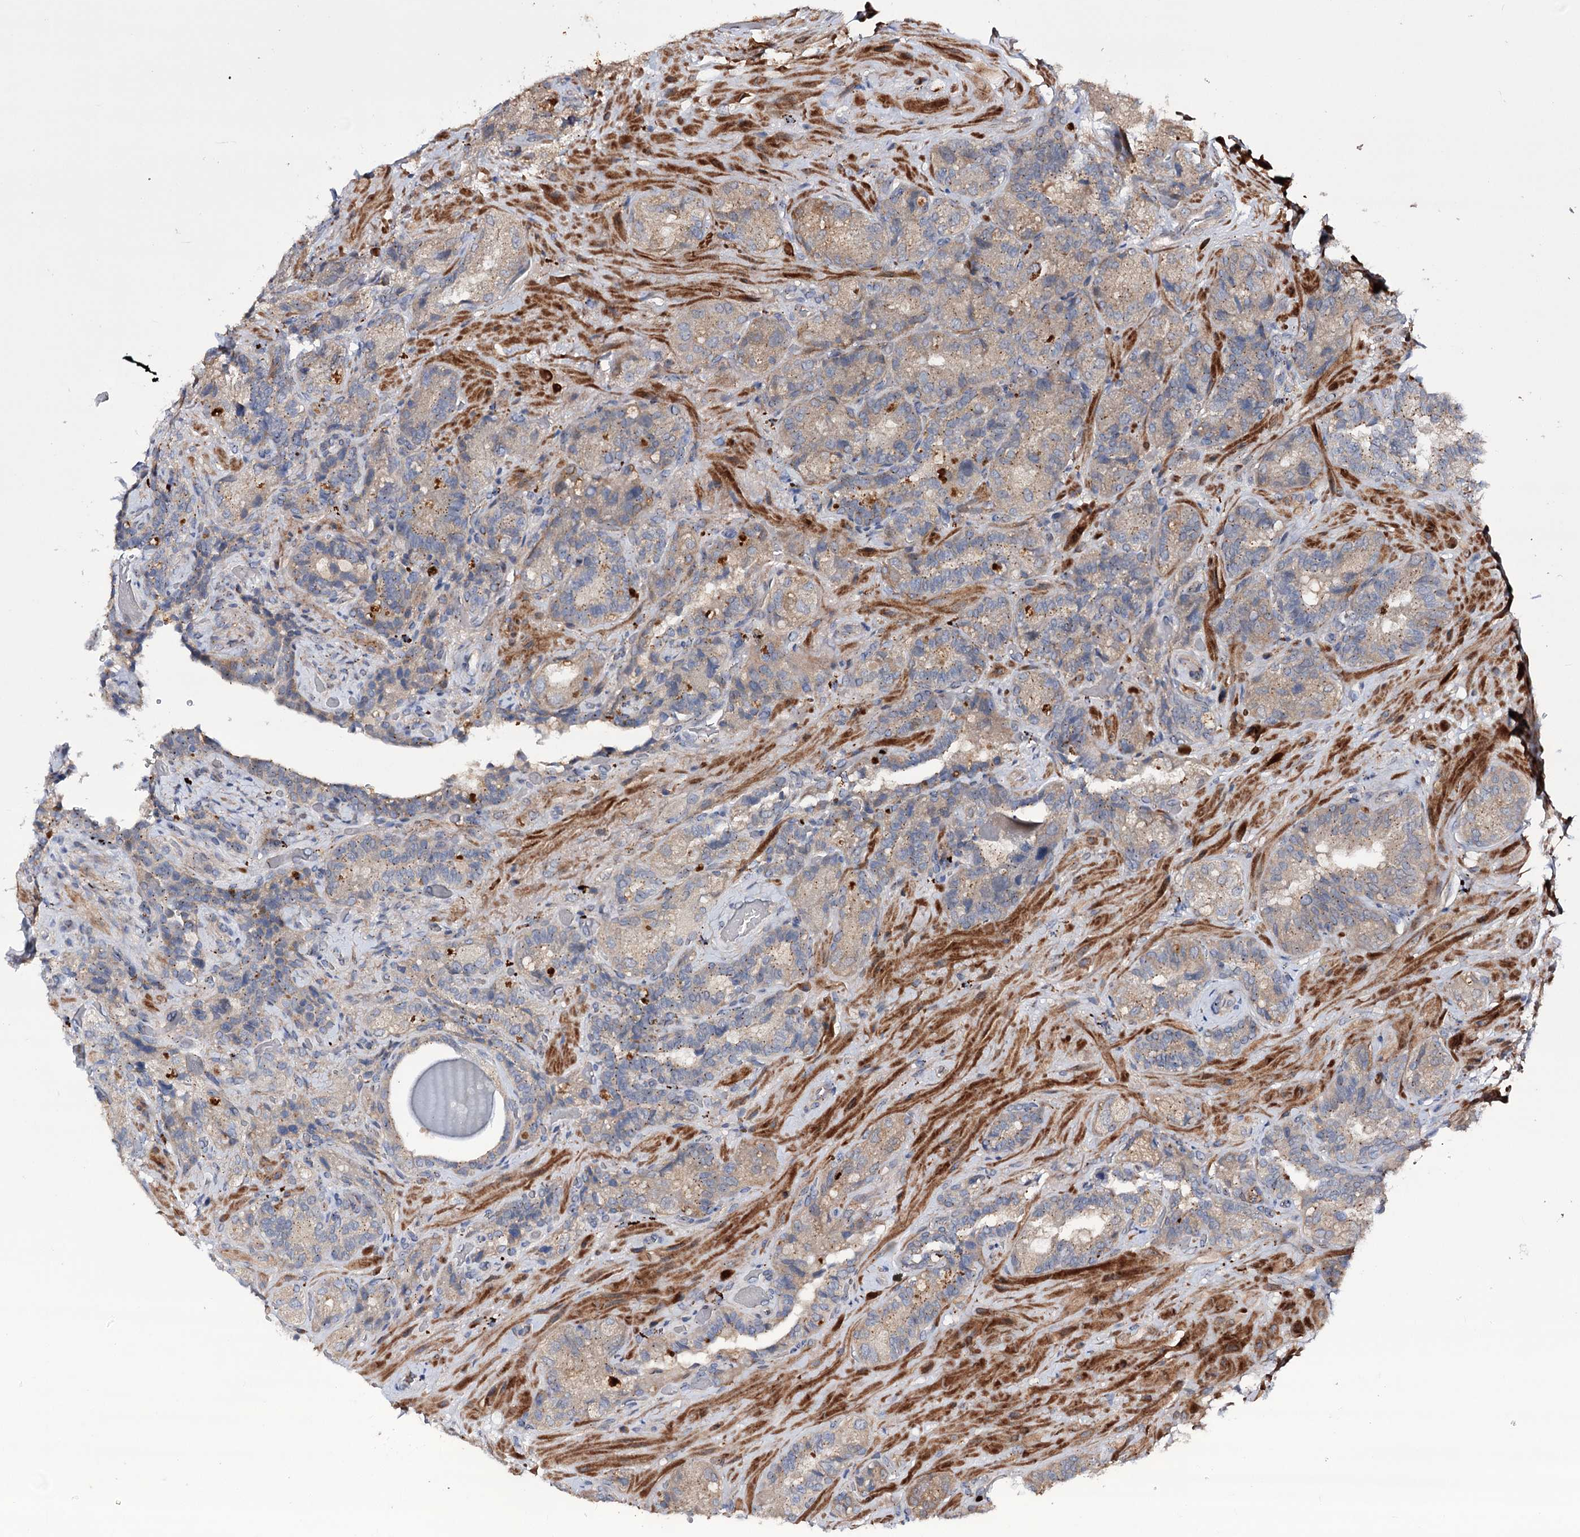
{"staining": {"intensity": "weak", "quantity": ">75%", "location": "cytoplasmic/membranous"}, "tissue": "seminal vesicle", "cell_type": "Glandular cells", "image_type": "normal", "snomed": [{"axis": "morphology", "description": "Normal tissue, NOS"}, {"axis": "topography", "description": "Prostate and seminal vesicle, NOS"}, {"axis": "topography", "description": "Prostate"}, {"axis": "topography", "description": "Seminal veicle"}], "caption": "Approximately >75% of glandular cells in unremarkable seminal vesicle demonstrate weak cytoplasmic/membranous protein positivity as visualized by brown immunohistochemical staining.", "gene": "MINDY3", "patient": {"sex": "male", "age": 67}}